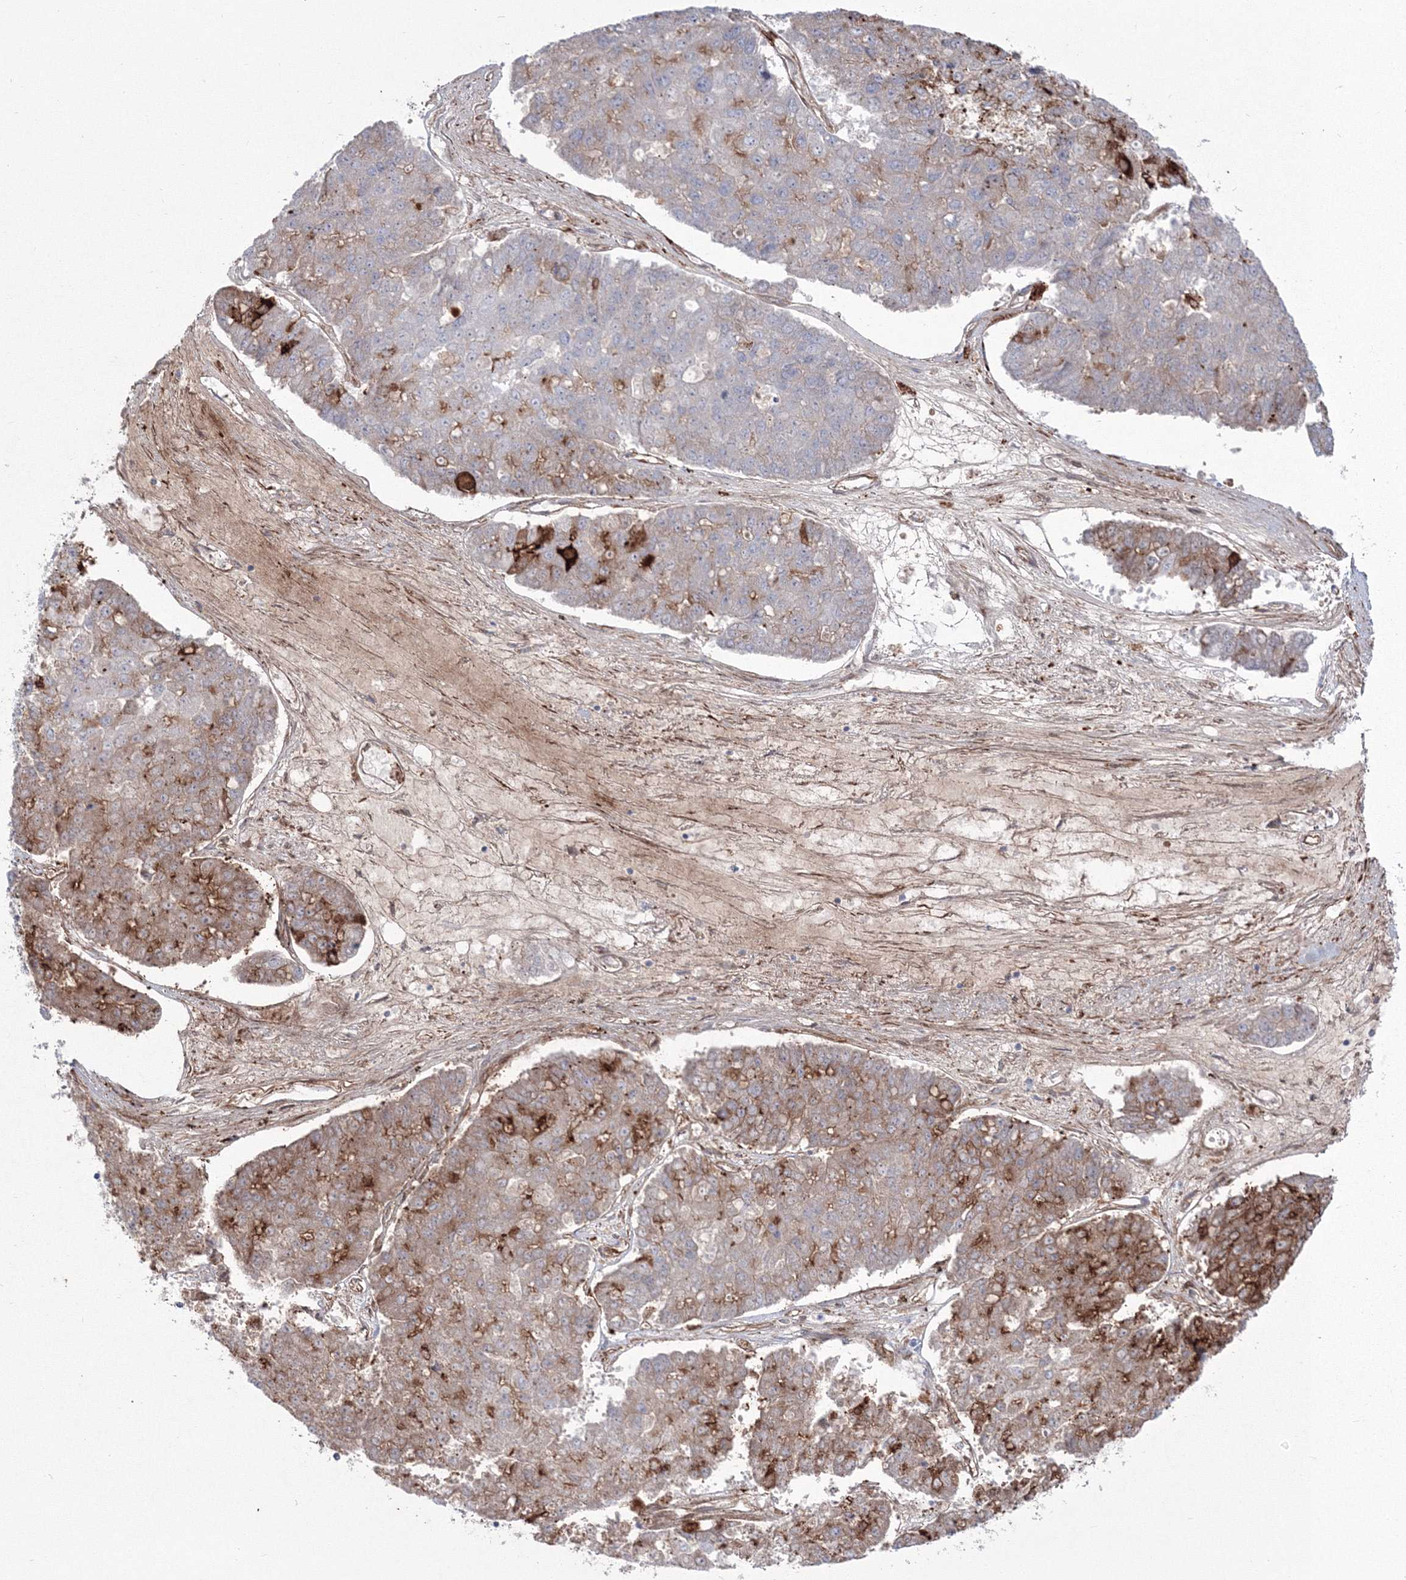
{"staining": {"intensity": "moderate", "quantity": "25%-75%", "location": "cytoplasmic/membranous"}, "tissue": "pancreatic cancer", "cell_type": "Tumor cells", "image_type": "cancer", "snomed": [{"axis": "morphology", "description": "Adenocarcinoma, NOS"}, {"axis": "topography", "description": "Pancreas"}], "caption": "Immunohistochemical staining of pancreatic cancer (adenocarcinoma) demonstrates medium levels of moderate cytoplasmic/membranous positivity in about 25%-75% of tumor cells. (Brightfield microscopy of DAB IHC at high magnification).", "gene": "HYAL2", "patient": {"sex": "male", "age": 50}}